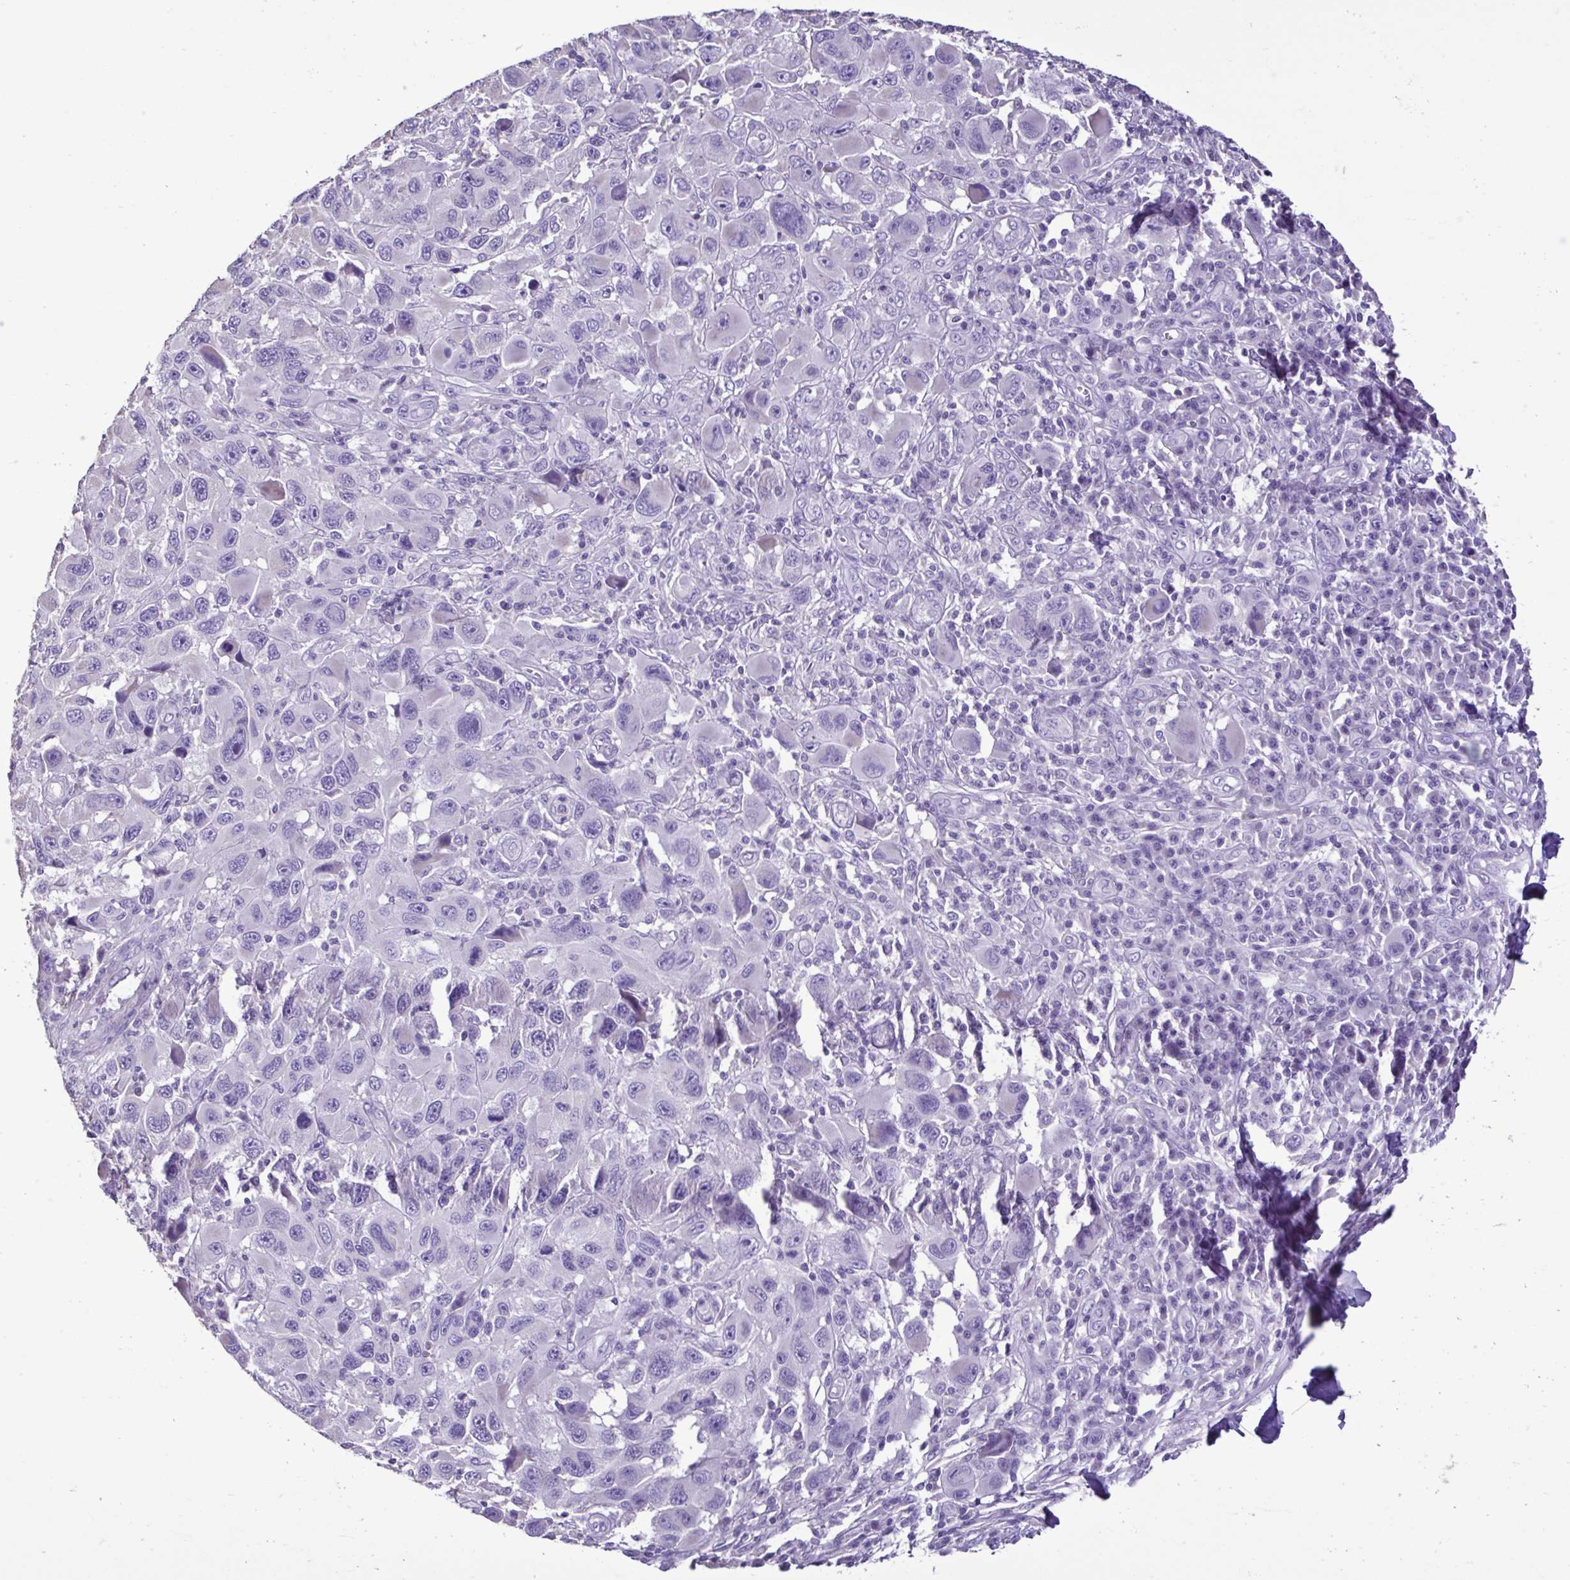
{"staining": {"intensity": "negative", "quantity": "none", "location": "none"}, "tissue": "melanoma", "cell_type": "Tumor cells", "image_type": "cancer", "snomed": [{"axis": "morphology", "description": "Malignant melanoma, NOS"}, {"axis": "topography", "description": "Skin"}], "caption": "Immunohistochemistry (IHC) photomicrograph of neoplastic tissue: human malignant melanoma stained with DAB (3,3'-diaminobenzidine) exhibits no significant protein expression in tumor cells. (Immunohistochemistry, brightfield microscopy, high magnification).", "gene": "PLA2G4E", "patient": {"sex": "male", "age": 53}}